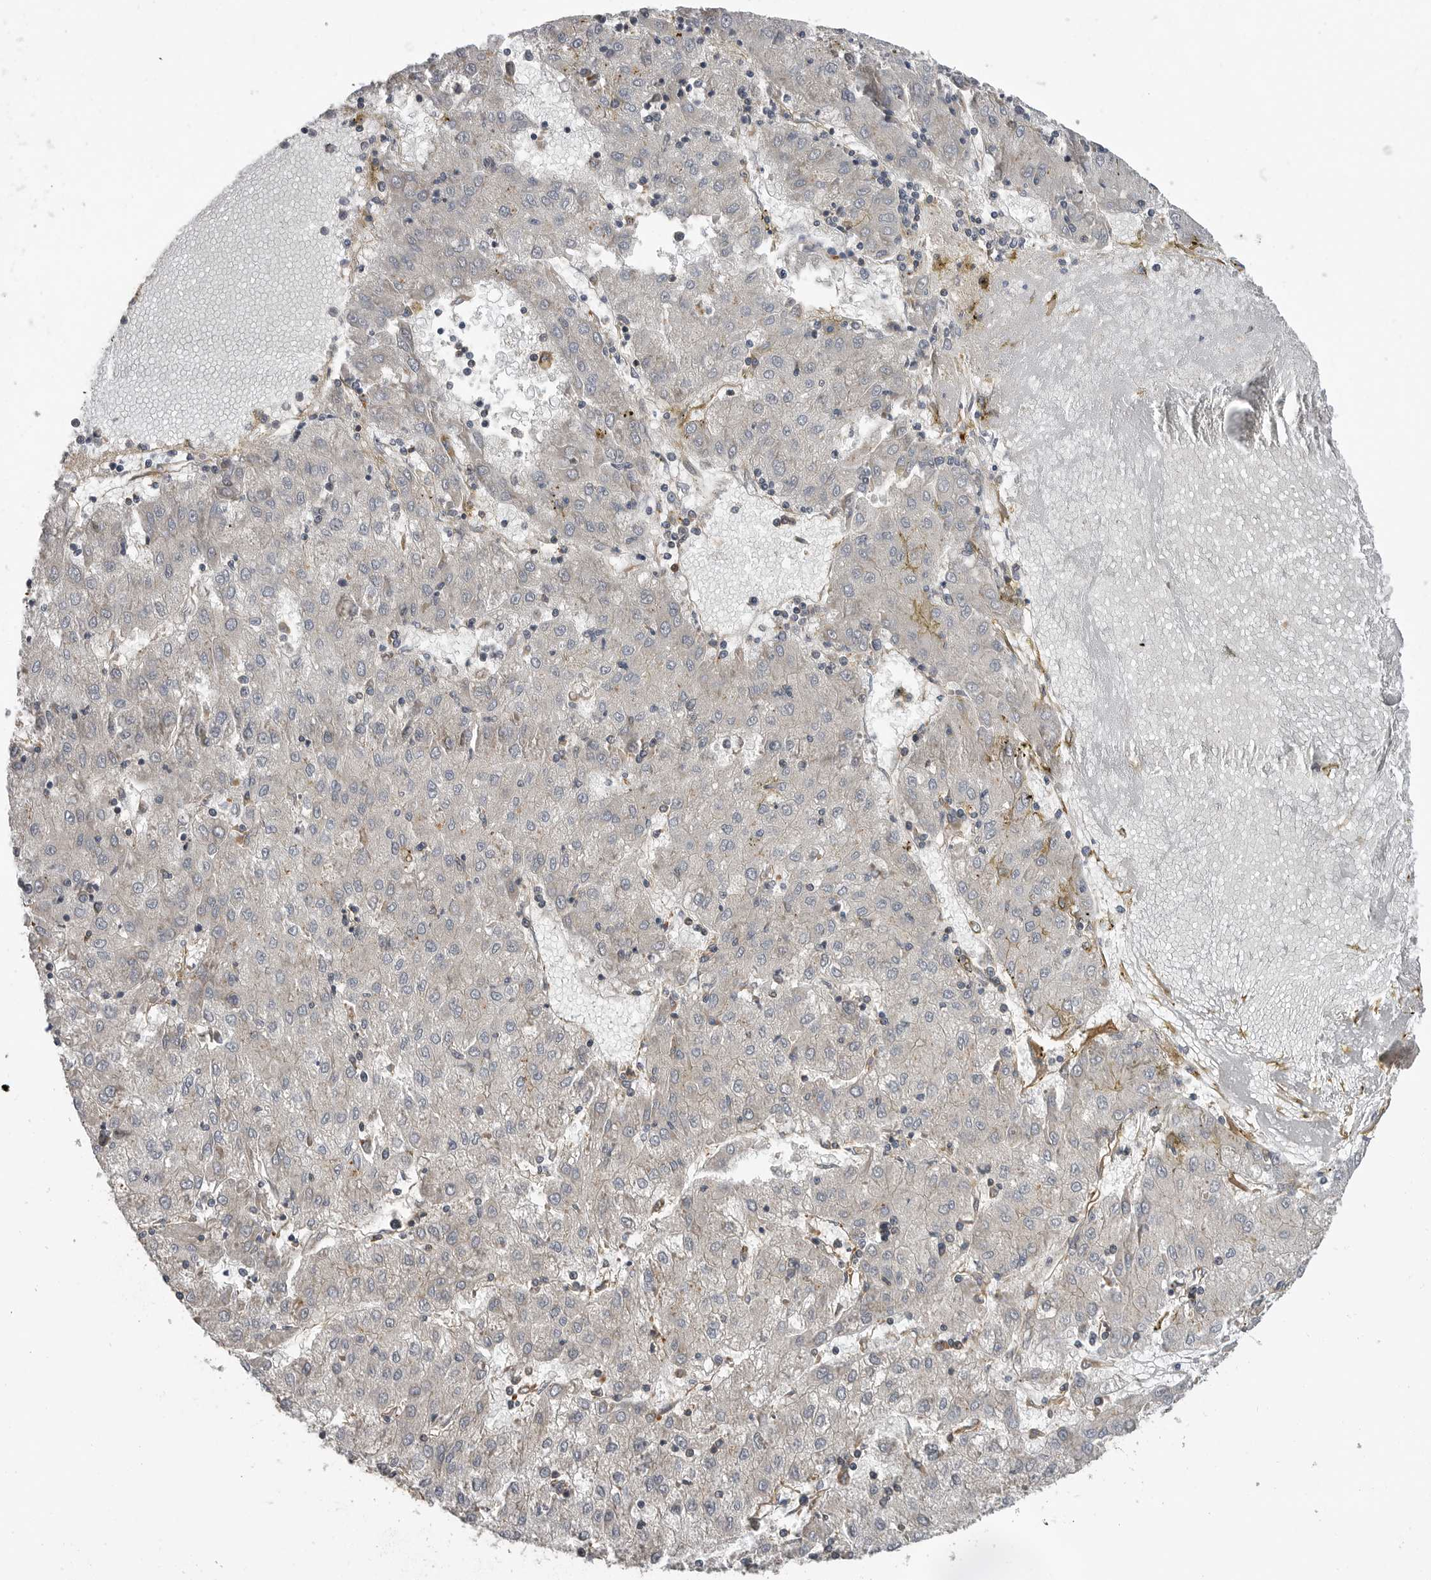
{"staining": {"intensity": "negative", "quantity": "none", "location": "none"}, "tissue": "liver cancer", "cell_type": "Tumor cells", "image_type": "cancer", "snomed": [{"axis": "morphology", "description": "Carcinoma, Hepatocellular, NOS"}, {"axis": "topography", "description": "Liver"}], "caption": "There is no significant staining in tumor cells of liver cancer.", "gene": "TRIM56", "patient": {"sex": "male", "age": 72}}